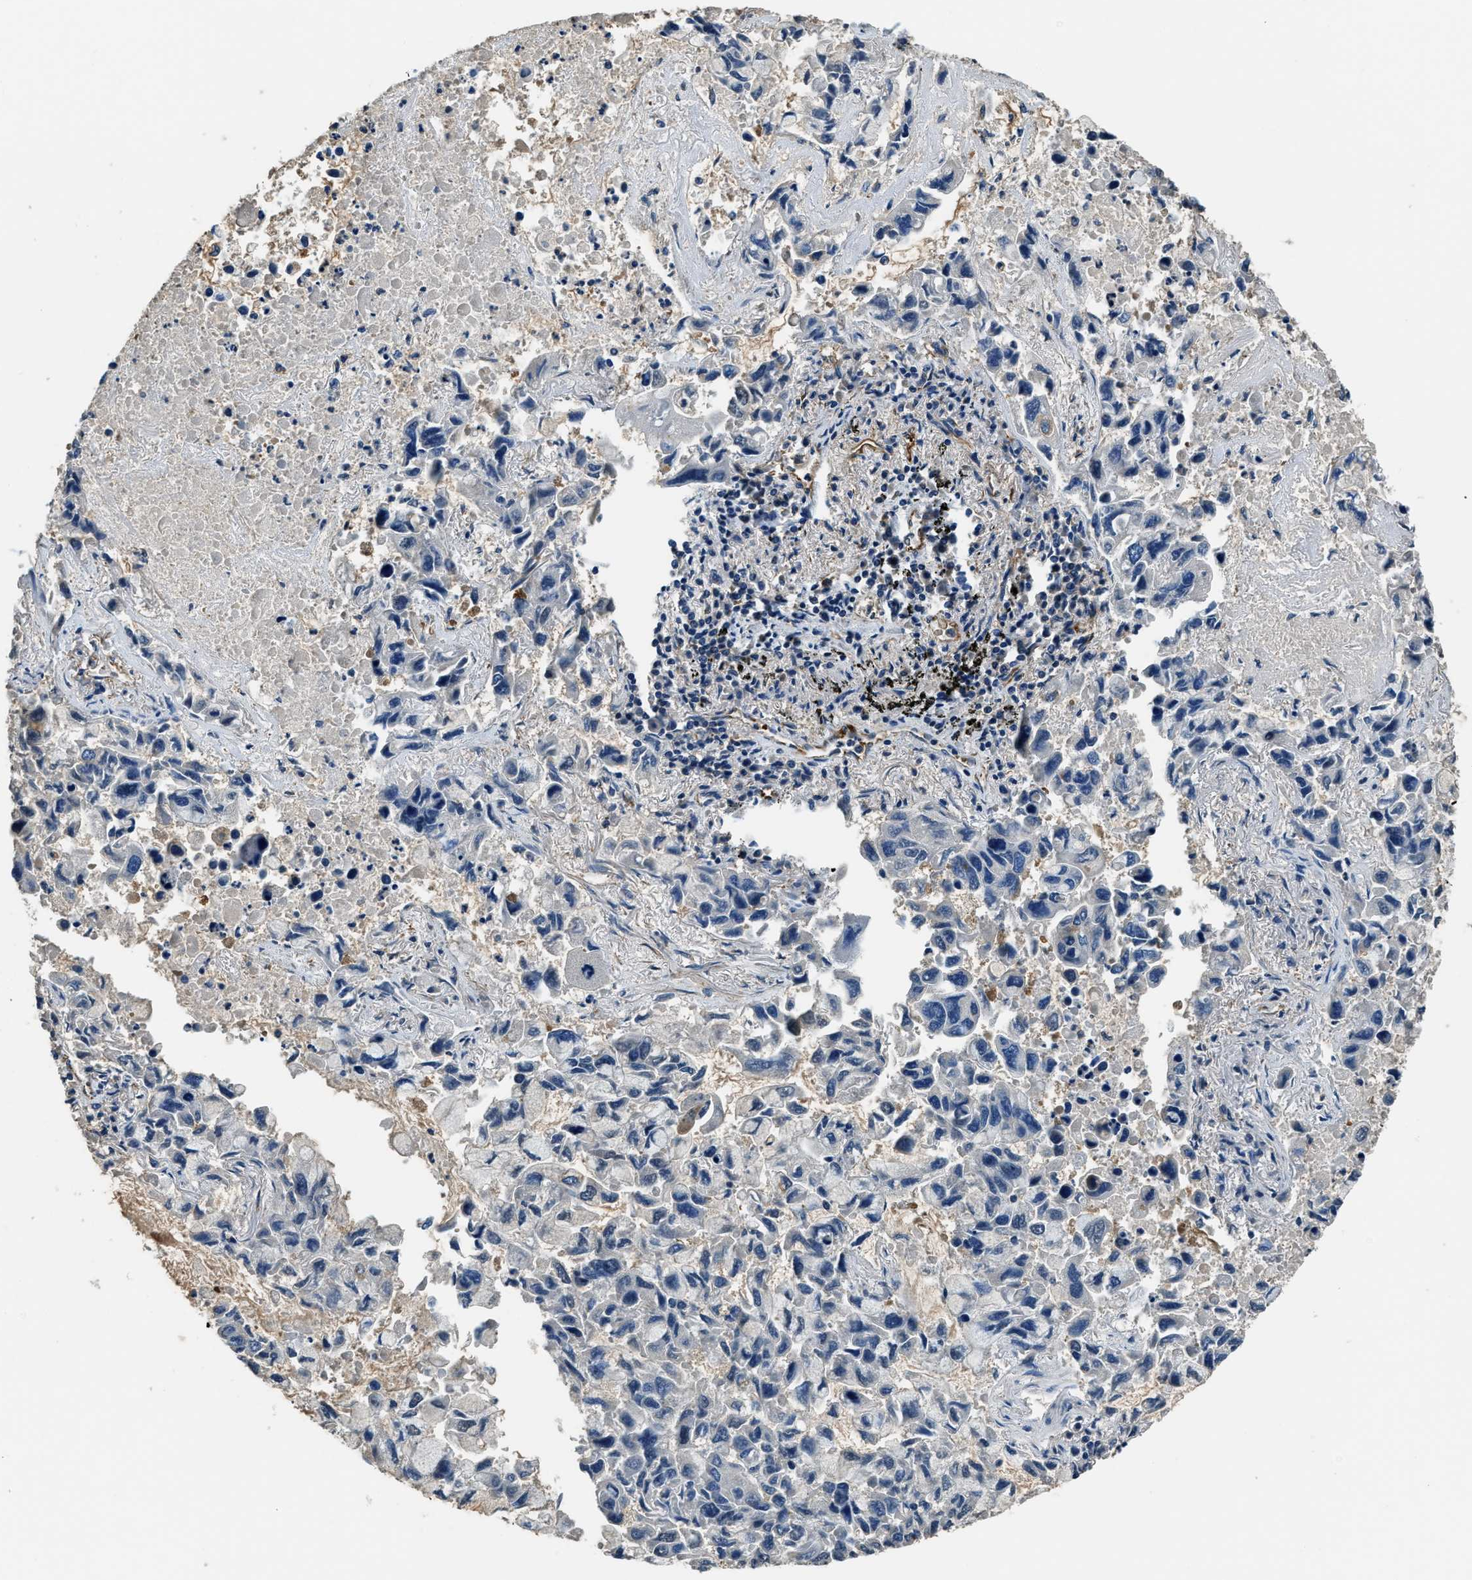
{"staining": {"intensity": "negative", "quantity": "none", "location": "none"}, "tissue": "lung cancer", "cell_type": "Tumor cells", "image_type": "cancer", "snomed": [{"axis": "morphology", "description": "Adenocarcinoma, NOS"}, {"axis": "topography", "description": "Lung"}], "caption": "Tumor cells show no significant protein expression in adenocarcinoma (lung).", "gene": "EEA1", "patient": {"sex": "male", "age": 64}}